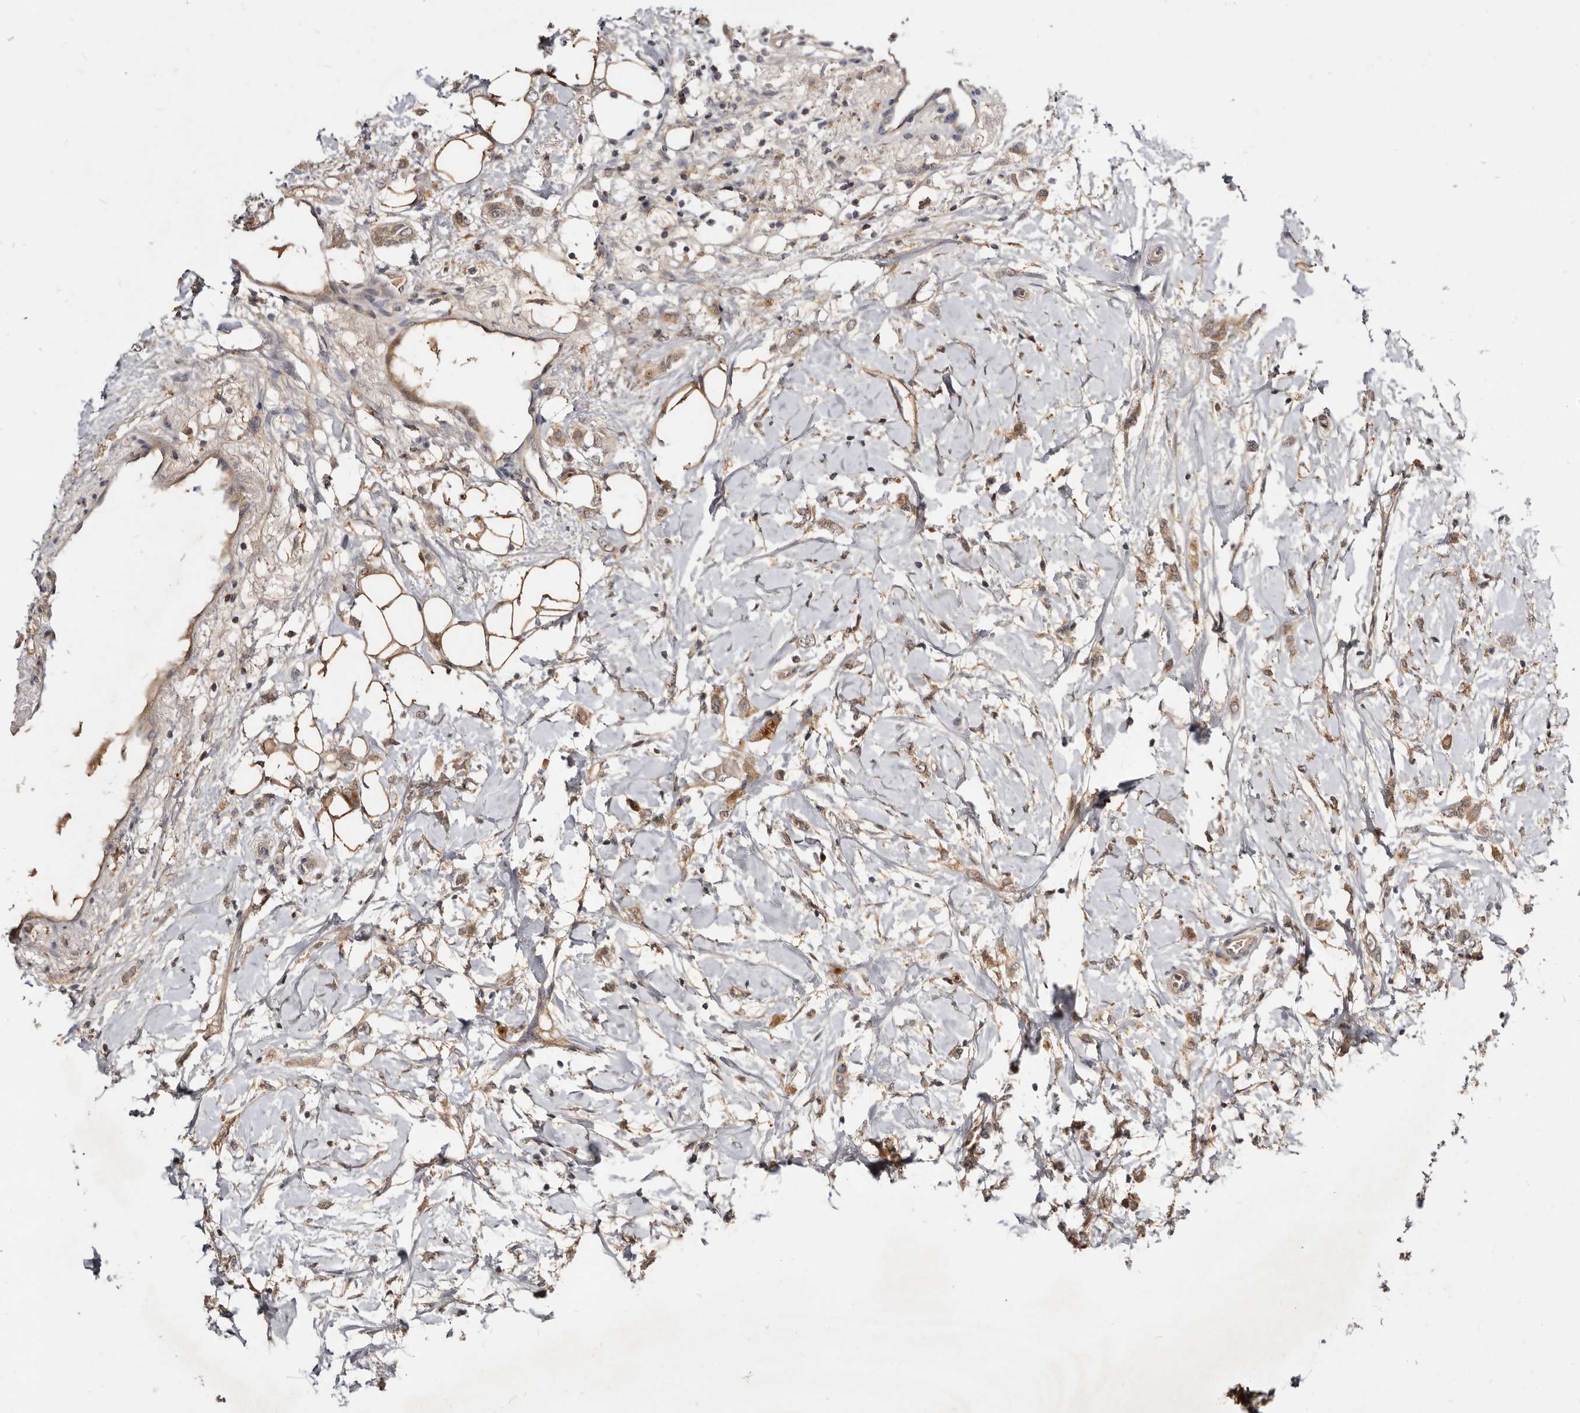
{"staining": {"intensity": "weak", "quantity": ">75%", "location": "cytoplasmic/membranous"}, "tissue": "breast cancer", "cell_type": "Tumor cells", "image_type": "cancer", "snomed": [{"axis": "morphology", "description": "Normal tissue, NOS"}, {"axis": "morphology", "description": "Lobular carcinoma"}, {"axis": "topography", "description": "Breast"}], "caption": "Immunohistochemical staining of breast cancer reveals weak cytoplasmic/membranous protein staining in approximately >75% of tumor cells.", "gene": "INAVA", "patient": {"sex": "female", "age": 47}}